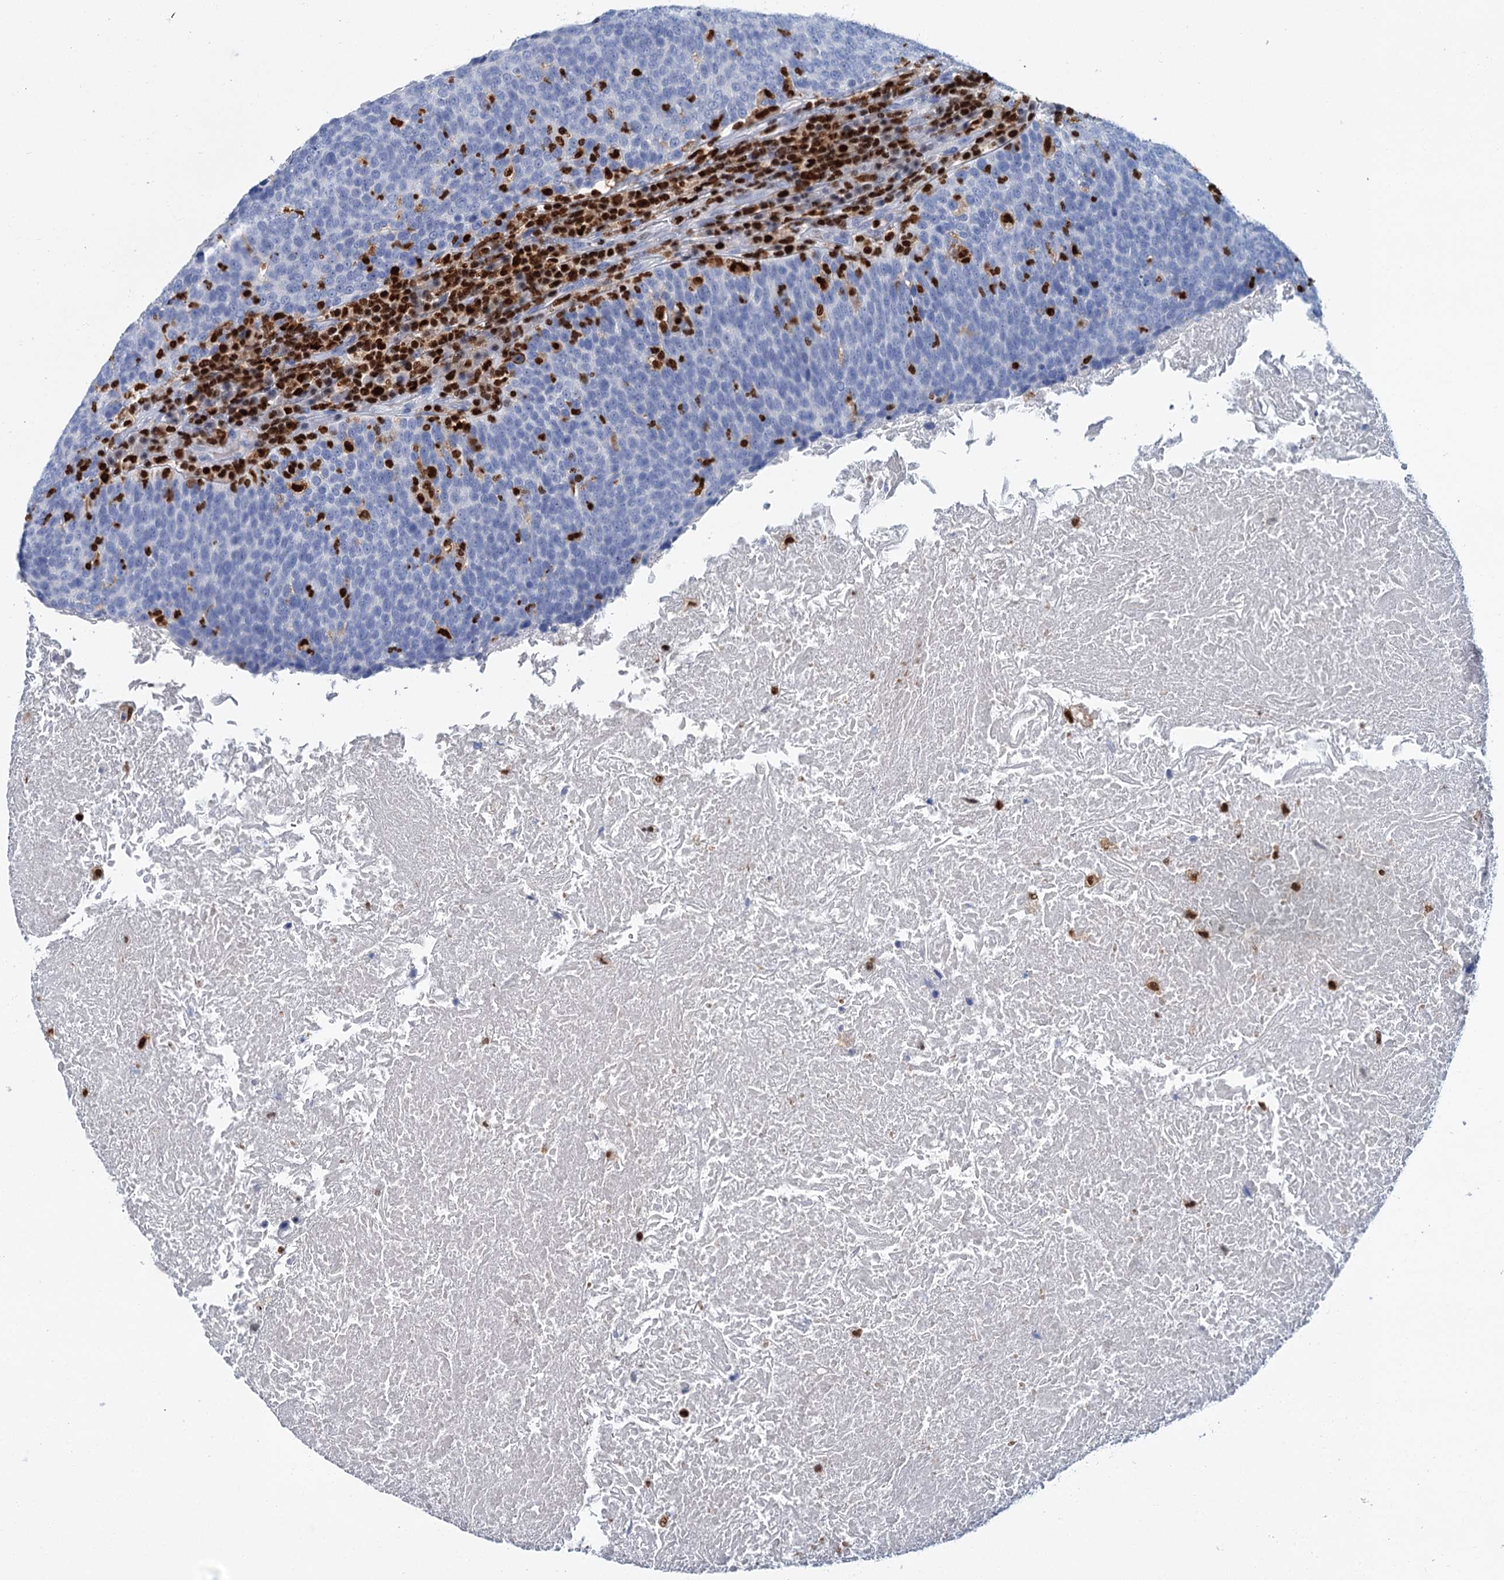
{"staining": {"intensity": "negative", "quantity": "none", "location": "none"}, "tissue": "head and neck cancer", "cell_type": "Tumor cells", "image_type": "cancer", "snomed": [{"axis": "morphology", "description": "Squamous cell carcinoma, NOS"}, {"axis": "morphology", "description": "Squamous cell carcinoma, metastatic, NOS"}, {"axis": "topography", "description": "Lymph node"}, {"axis": "topography", "description": "Head-Neck"}], "caption": "A photomicrograph of squamous cell carcinoma (head and neck) stained for a protein reveals no brown staining in tumor cells.", "gene": "CELF2", "patient": {"sex": "male", "age": 62}}